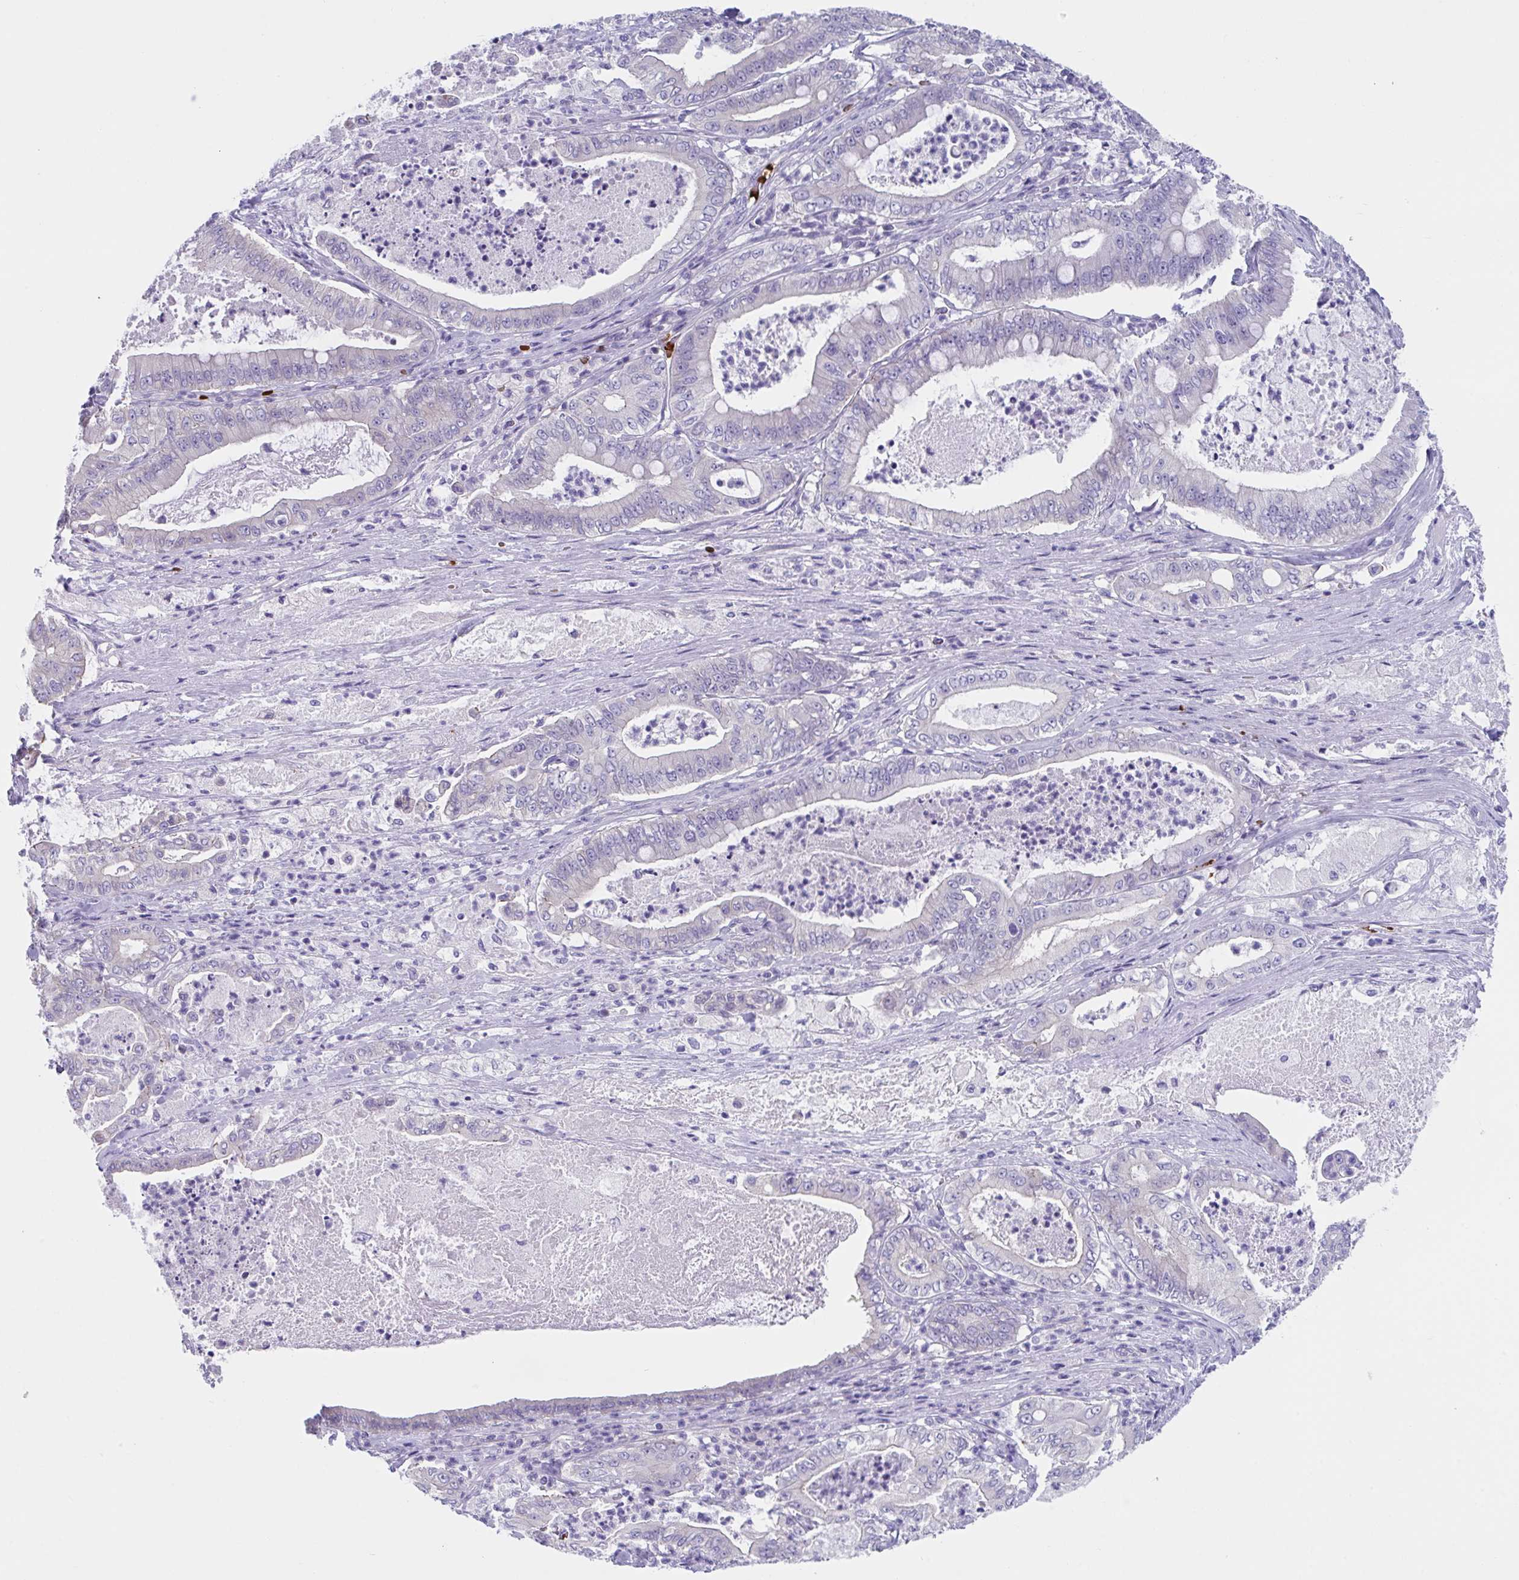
{"staining": {"intensity": "negative", "quantity": "none", "location": "none"}, "tissue": "pancreatic cancer", "cell_type": "Tumor cells", "image_type": "cancer", "snomed": [{"axis": "morphology", "description": "Adenocarcinoma, NOS"}, {"axis": "topography", "description": "Pancreas"}], "caption": "Tumor cells show no significant staining in pancreatic cancer (adenocarcinoma).", "gene": "TTC30B", "patient": {"sex": "male", "age": 71}}